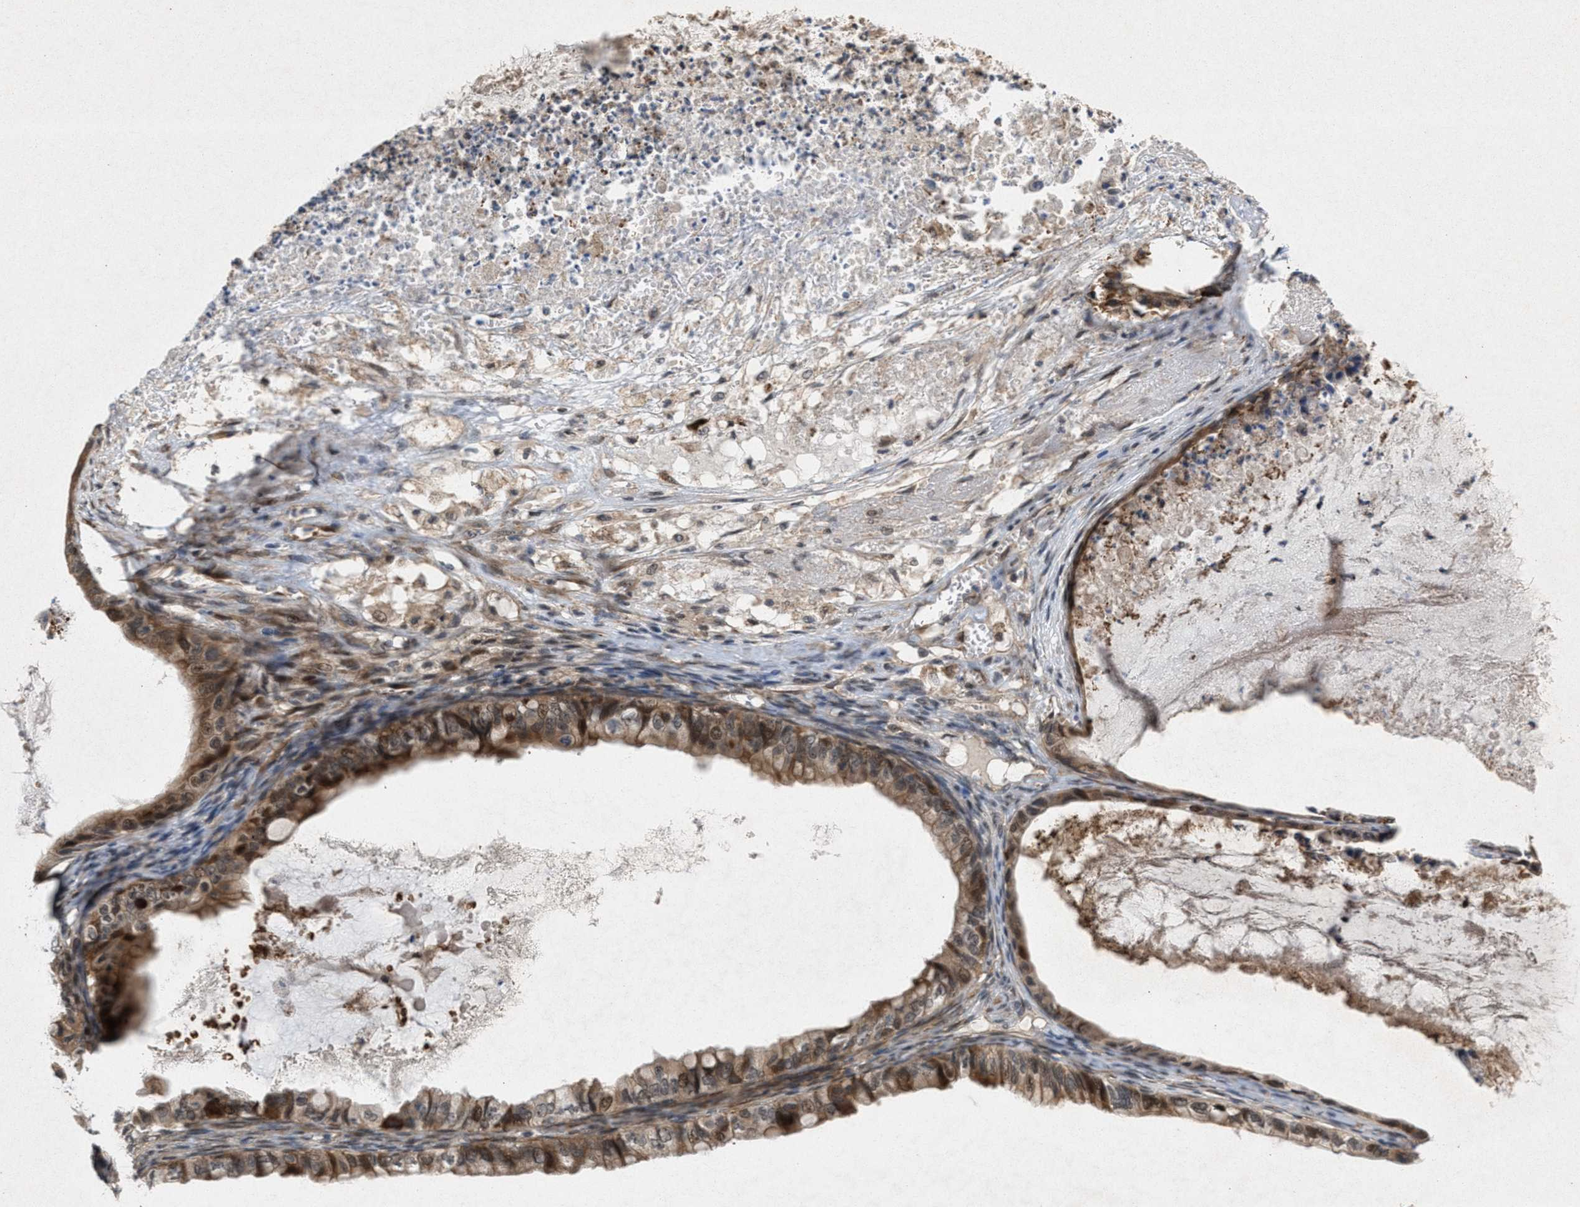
{"staining": {"intensity": "moderate", "quantity": ">75%", "location": "cytoplasmic/membranous,nuclear"}, "tissue": "ovarian cancer", "cell_type": "Tumor cells", "image_type": "cancer", "snomed": [{"axis": "morphology", "description": "Cystadenocarcinoma, mucinous, NOS"}, {"axis": "topography", "description": "Ovary"}], "caption": "IHC staining of ovarian cancer (mucinous cystadenocarcinoma), which reveals medium levels of moderate cytoplasmic/membranous and nuclear staining in about >75% of tumor cells indicating moderate cytoplasmic/membranous and nuclear protein positivity. The staining was performed using DAB (brown) for protein detection and nuclei were counterstained in hematoxylin (blue).", "gene": "MFSD6", "patient": {"sex": "female", "age": 80}}